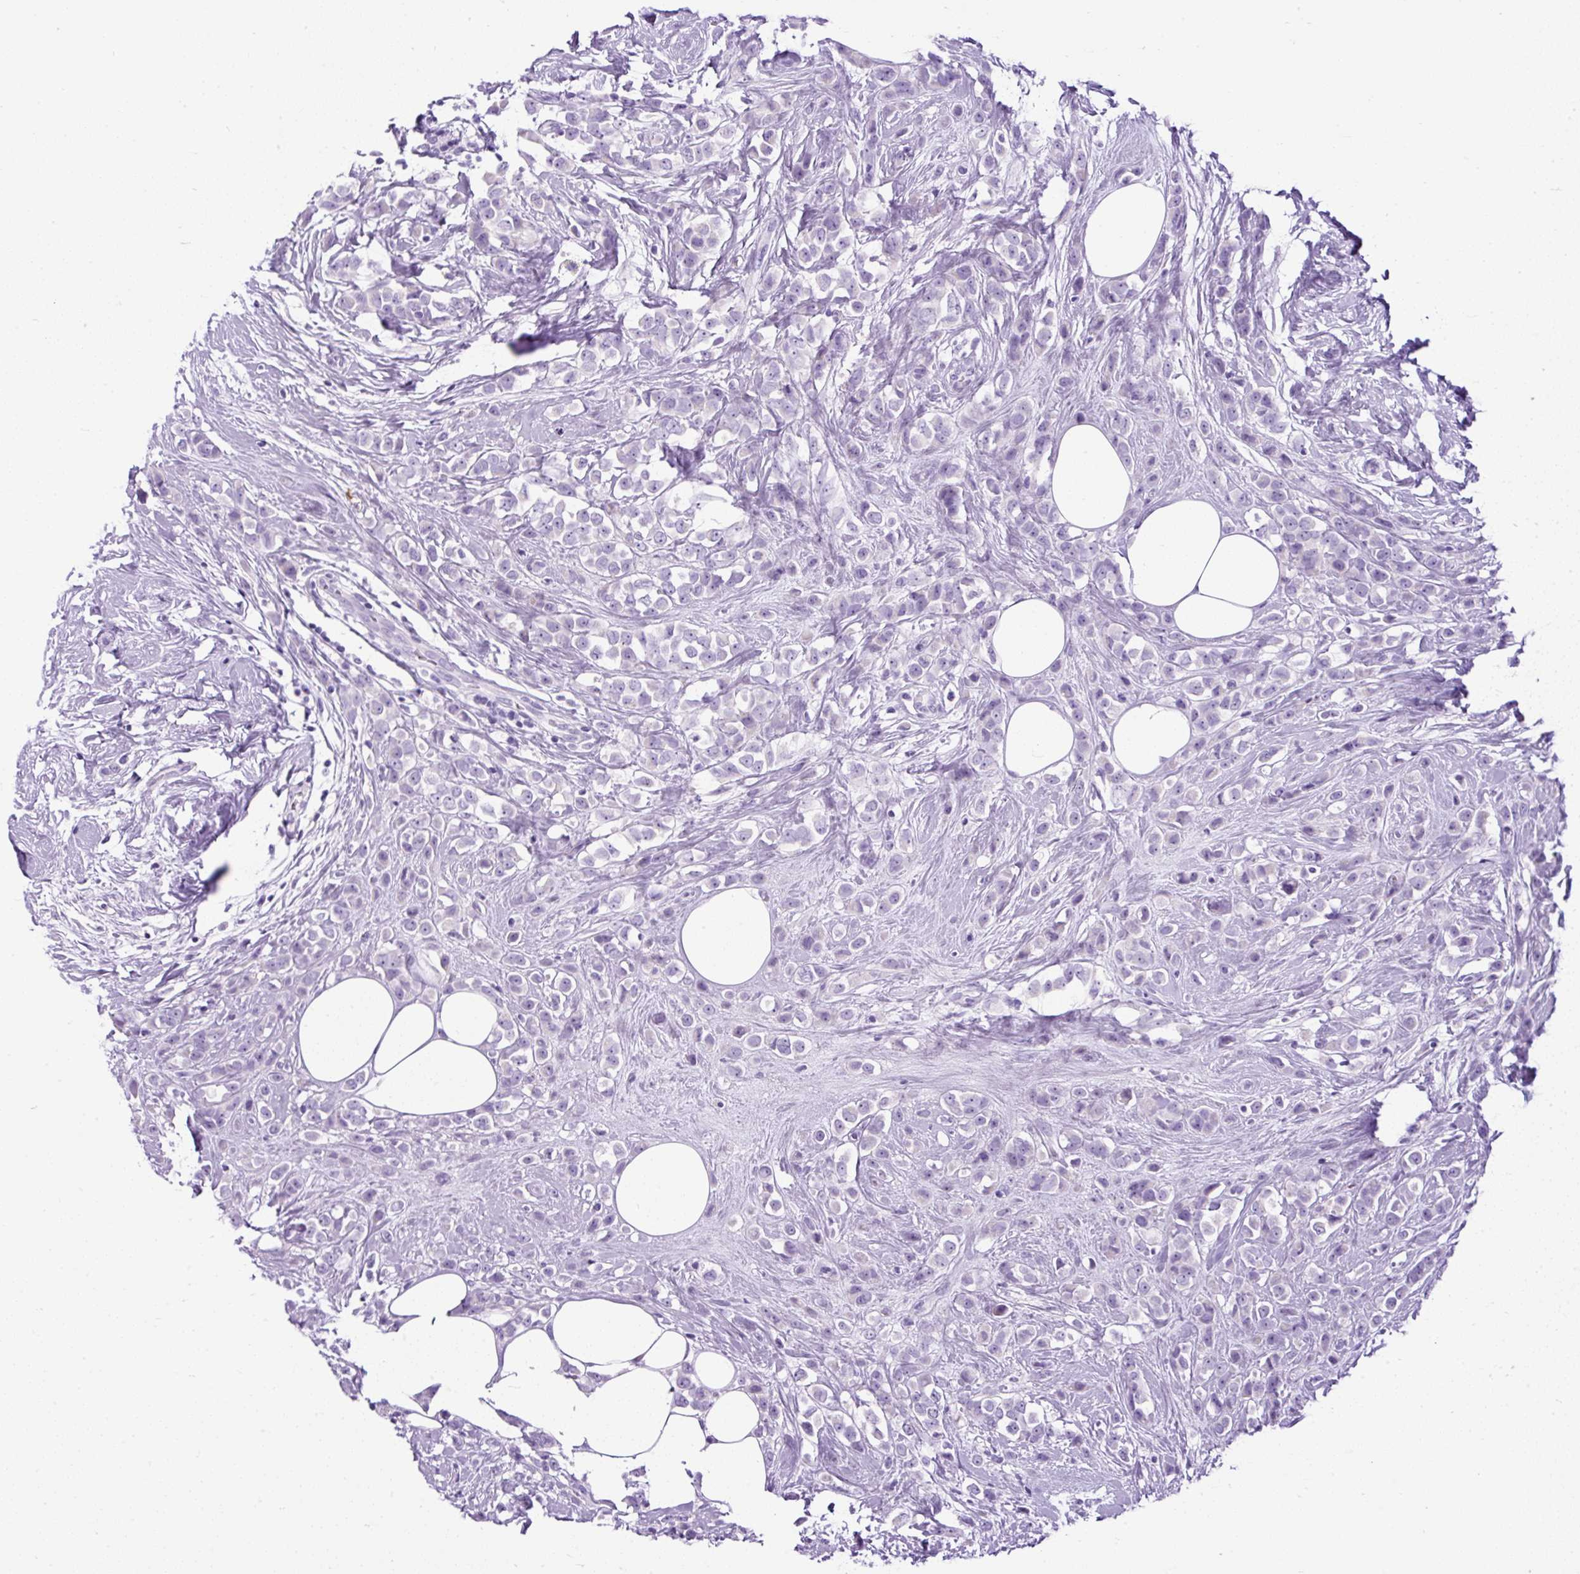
{"staining": {"intensity": "negative", "quantity": "none", "location": "none"}, "tissue": "breast cancer", "cell_type": "Tumor cells", "image_type": "cancer", "snomed": [{"axis": "morphology", "description": "Duct carcinoma"}, {"axis": "topography", "description": "Breast"}], "caption": "A high-resolution histopathology image shows IHC staining of breast intraductal carcinoma, which reveals no significant staining in tumor cells. (DAB (3,3'-diaminobenzidine) immunohistochemistry with hematoxylin counter stain).", "gene": "PDIA2", "patient": {"sex": "female", "age": 80}}